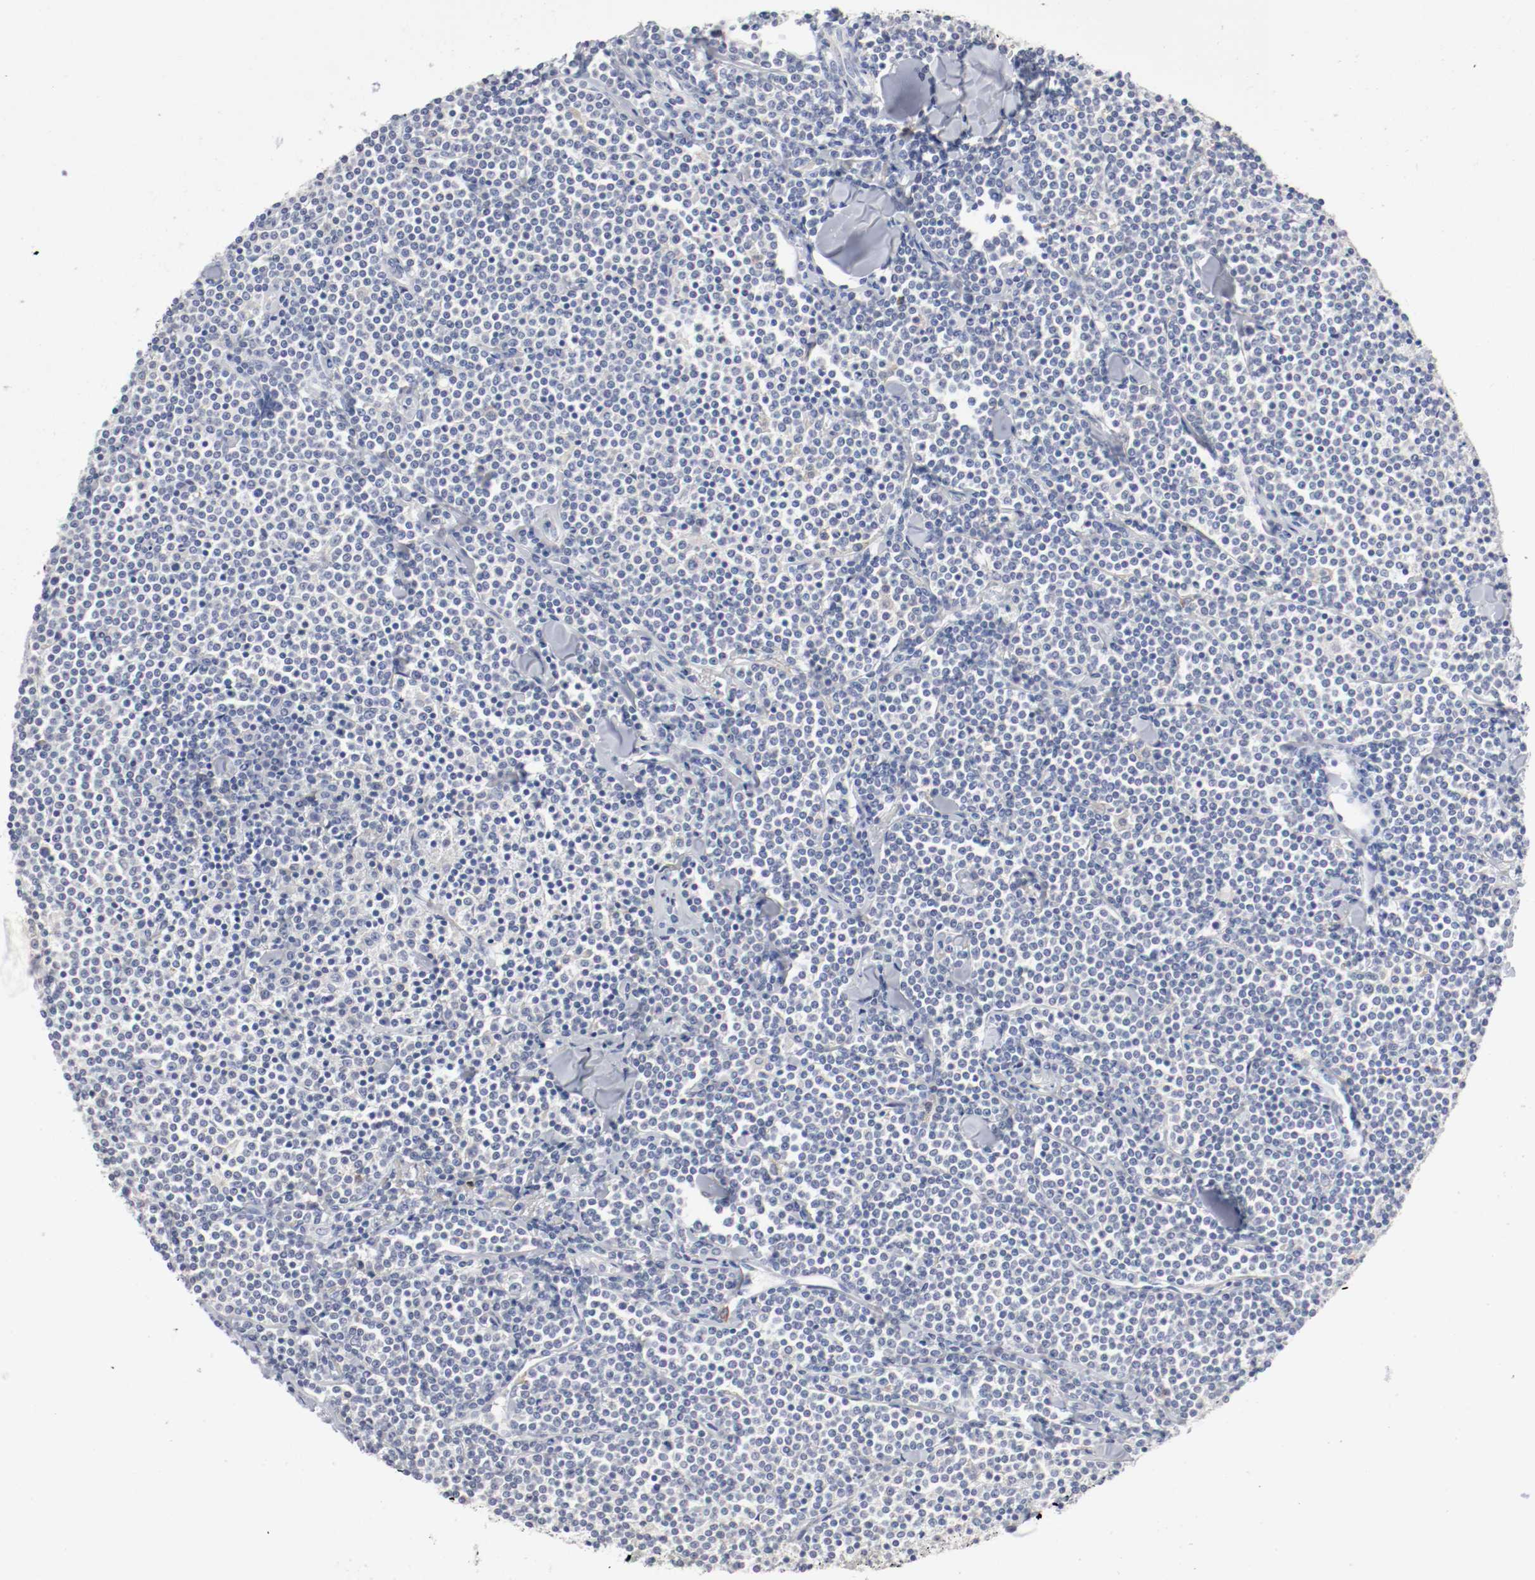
{"staining": {"intensity": "negative", "quantity": "none", "location": "none"}, "tissue": "lymphoma", "cell_type": "Tumor cells", "image_type": "cancer", "snomed": [{"axis": "morphology", "description": "Malignant lymphoma, non-Hodgkin's type, Low grade"}, {"axis": "topography", "description": "Soft tissue"}], "caption": "High power microscopy photomicrograph of an IHC histopathology image of low-grade malignant lymphoma, non-Hodgkin's type, revealing no significant expression in tumor cells.", "gene": "FGFBP1", "patient": {"sex": "male", "age": 92}}